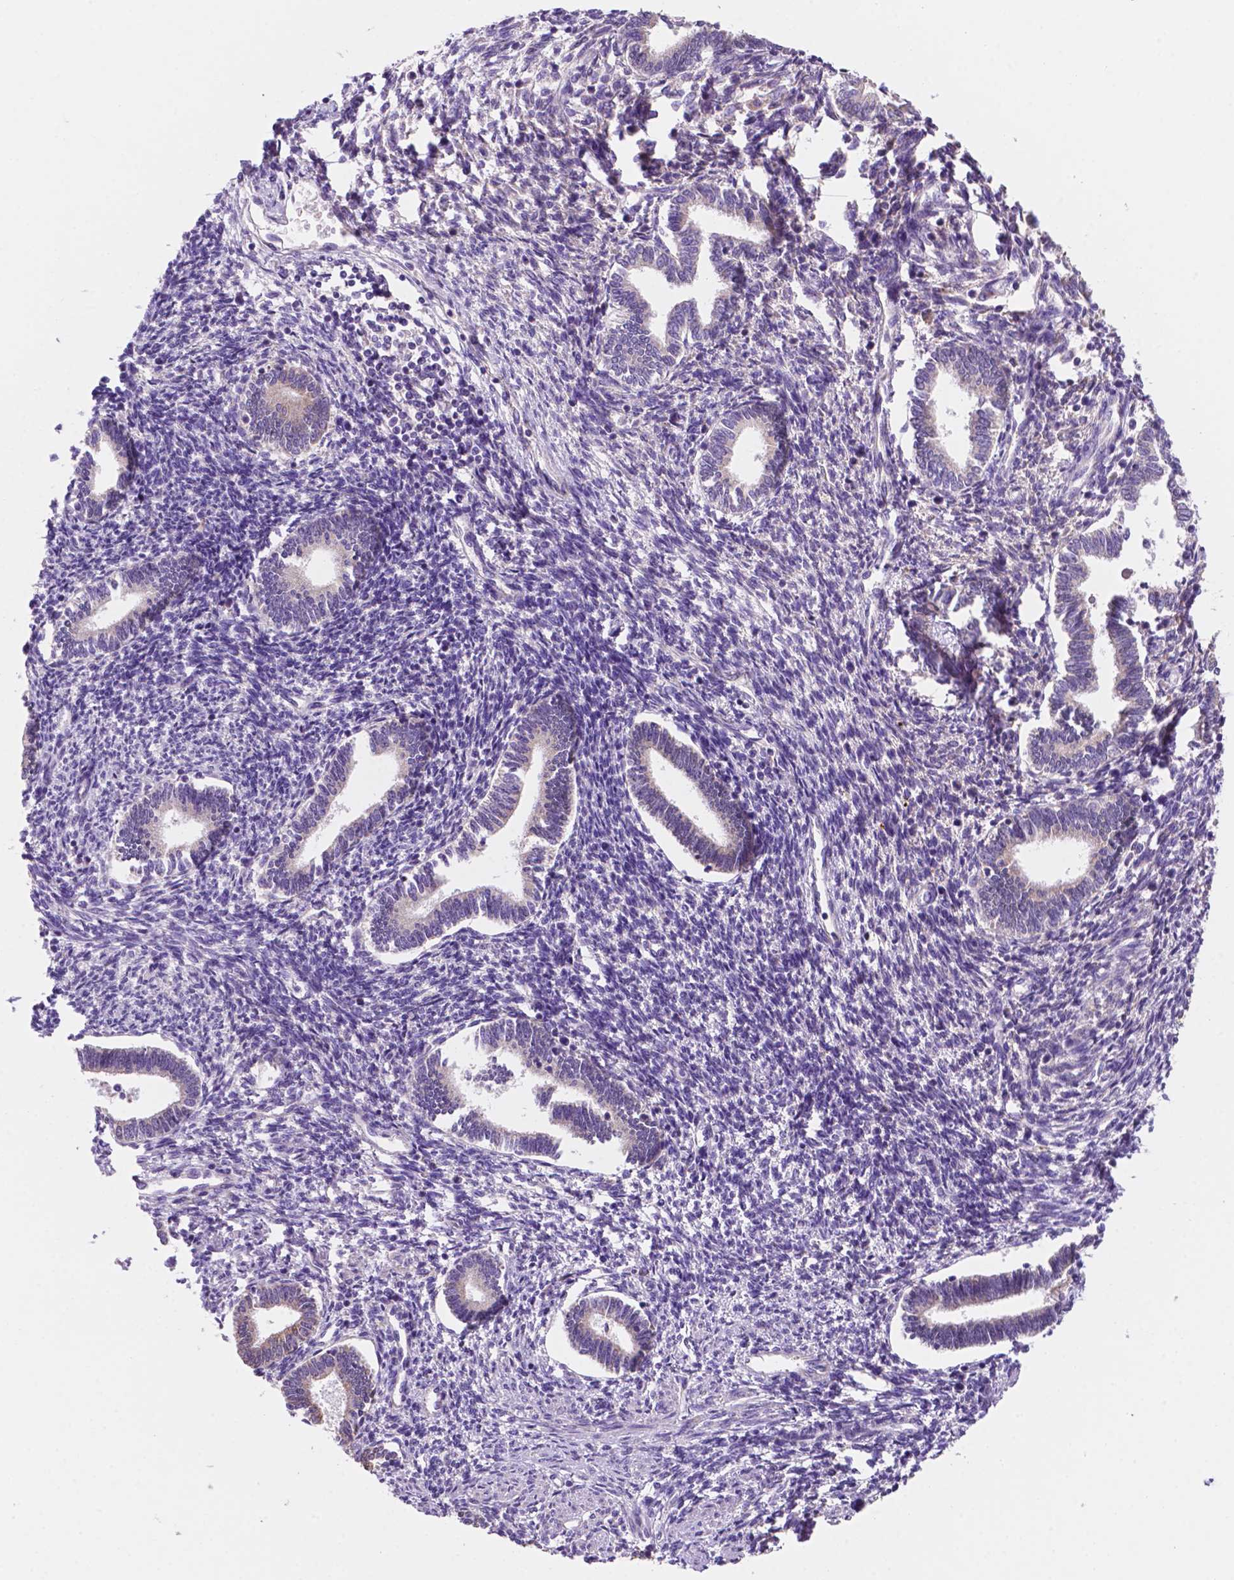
{"staining": {"intensity": "negative", "quantity": "none", "location": "none"}, "tissue": "endometrium", "cell_type": "Cells in endometrial stroma", "image_type": "normal", "snomed": [{"axis": "morphology", "description": "Normal tissue, NOS"}, {"axis": "topography", "description": "Endometrium"}], "caption": "This is an immunohistochemistry histopathology image of normal human endometrium. There is no expression in cells in endometrial stroma.", "gene": "CEACAM7", "patient": {"sex": "female", "age": 42}}